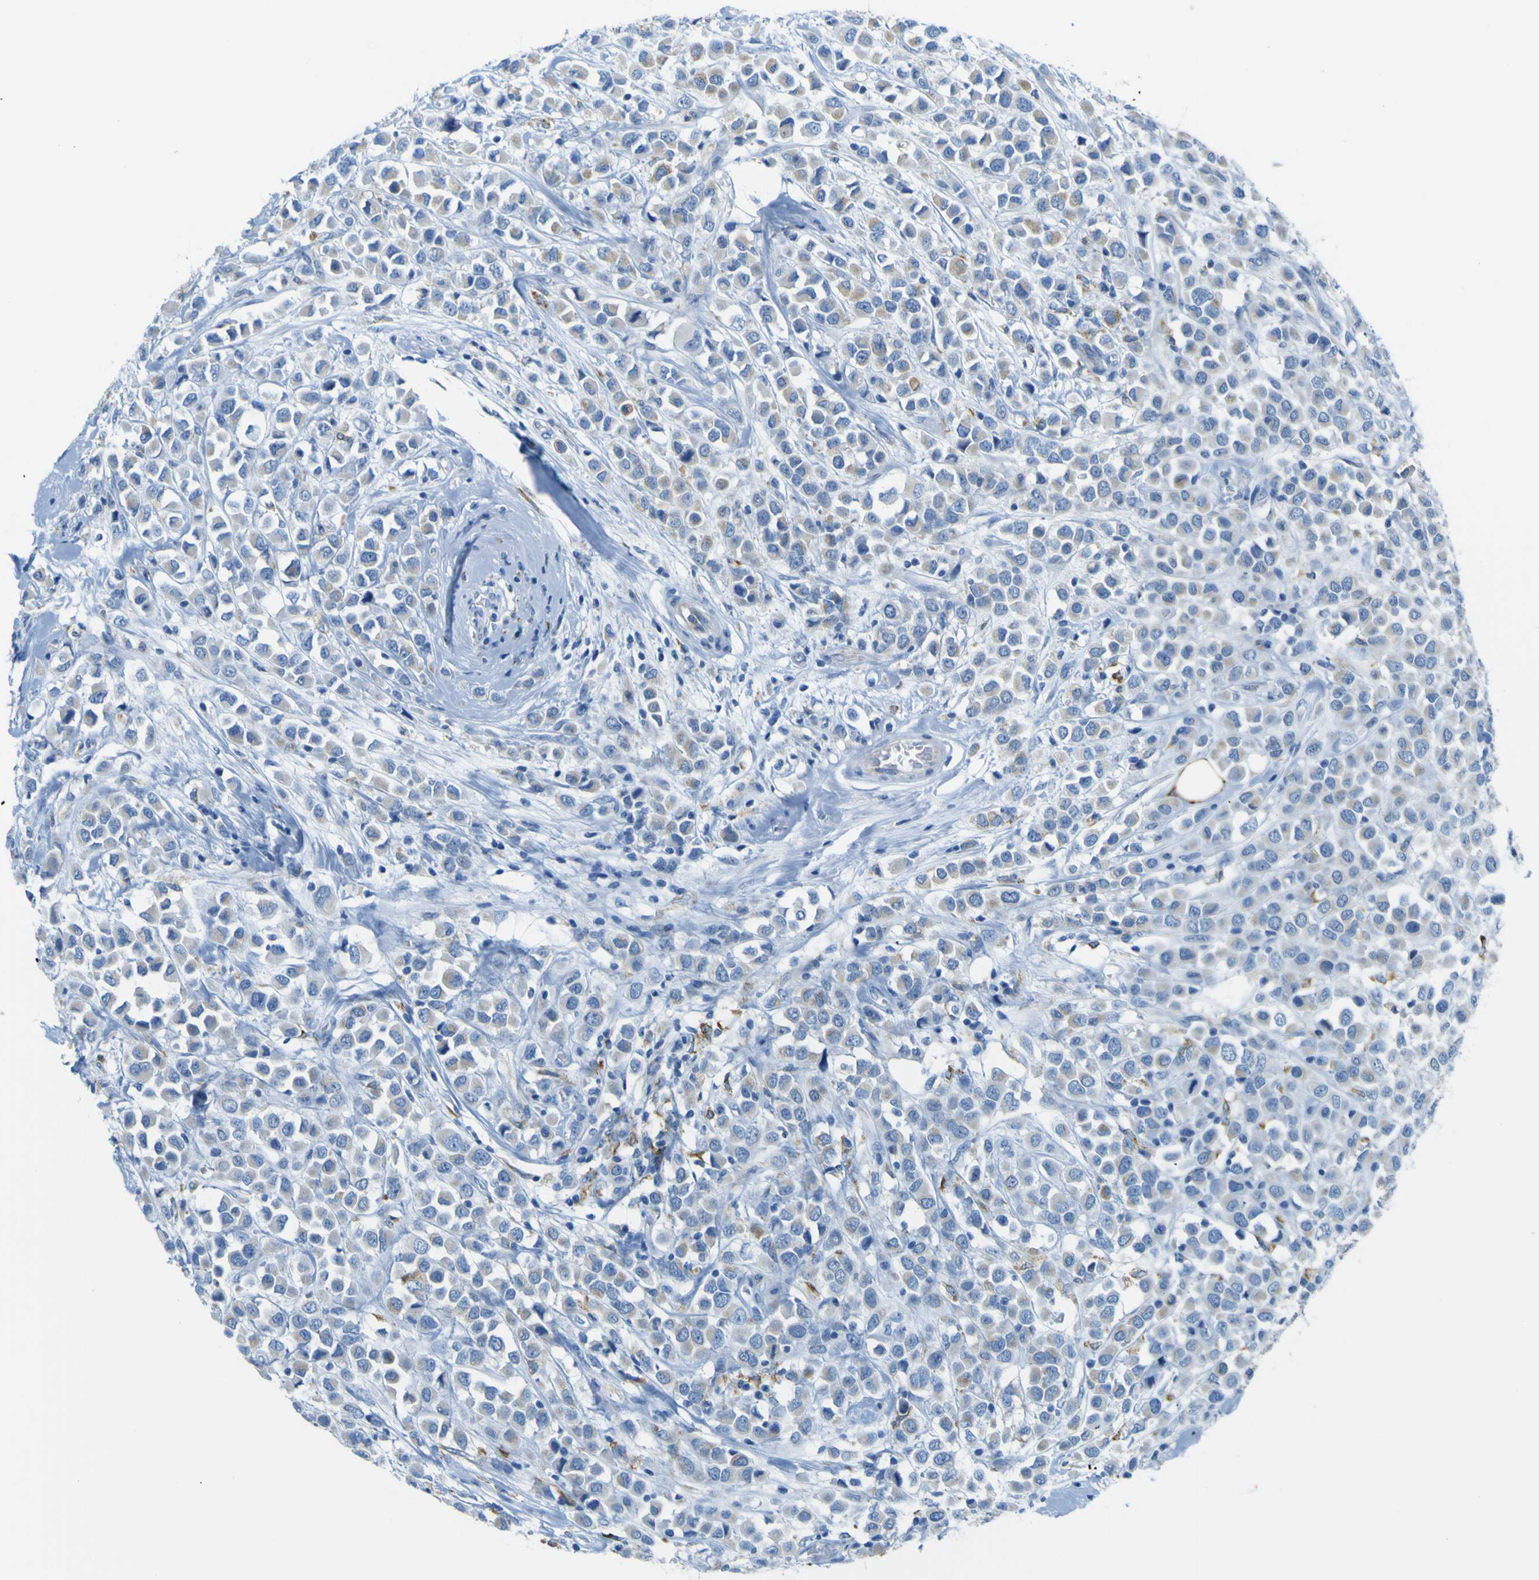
{"staining": {"intensity": "weak", "quantity": "<25%", "location": "cytoplasmic/membranous"}, "tissue": "breast cancer", "cell_type": "Tumor cells", "image_type": "cancer", "snomed": [{"axis": "morphology", "description": "Duct carcinoma"}, {"axis": "topography", "description": "Breast"}], "caption": "There is no significant staining in tumor cells of breast cancer.", "gene": "ACSL1", "patient": {"sex": "female", "age": 61}}